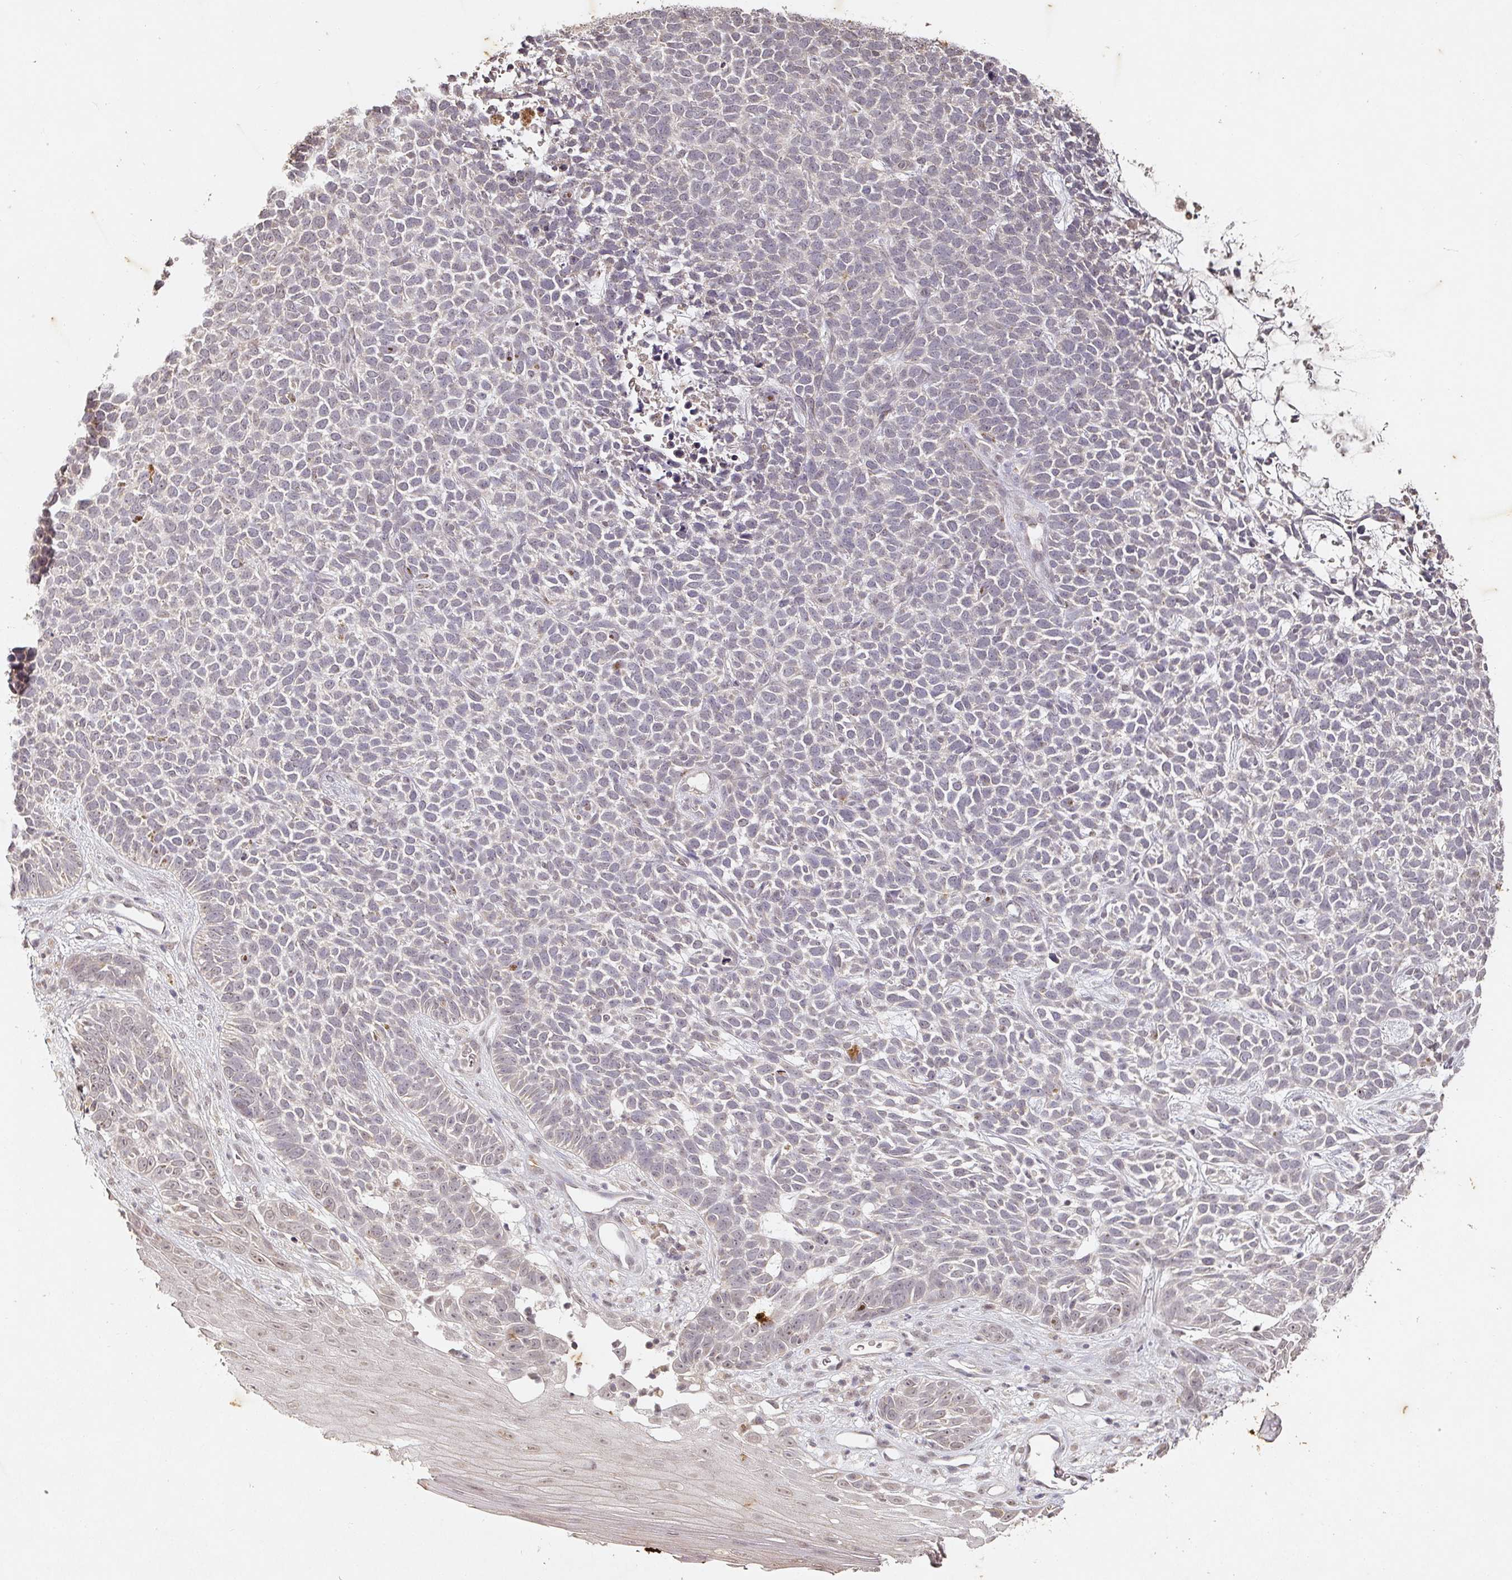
{"staining": {"intensity": "negative", "quantity": "none", "location": "none"}, "tissue": "skin cancer", "cell_type": "Tumor cells", "image_type": "cancer", "snomed": [{"axis": "morphology", "description": "Basal cell carcinoma"}, {"axis": "topography", "description": "Skin"}], "caption": "Immunohistochemistry (IHC) micrograph of neoplastic tissue: skin cancer stained with DAB (3,3'-diaminobenzidine) reveals no significant protein expression in tumor cells. (Stains: DAB (3,3'-diaminobenzidine) immunohistochemistry with hematoxylin counter stain, Microscopy: brightfield microscopy at high magnification).", "gene": "CAPN5", "patient": {"sex": "female", "age": 84}}